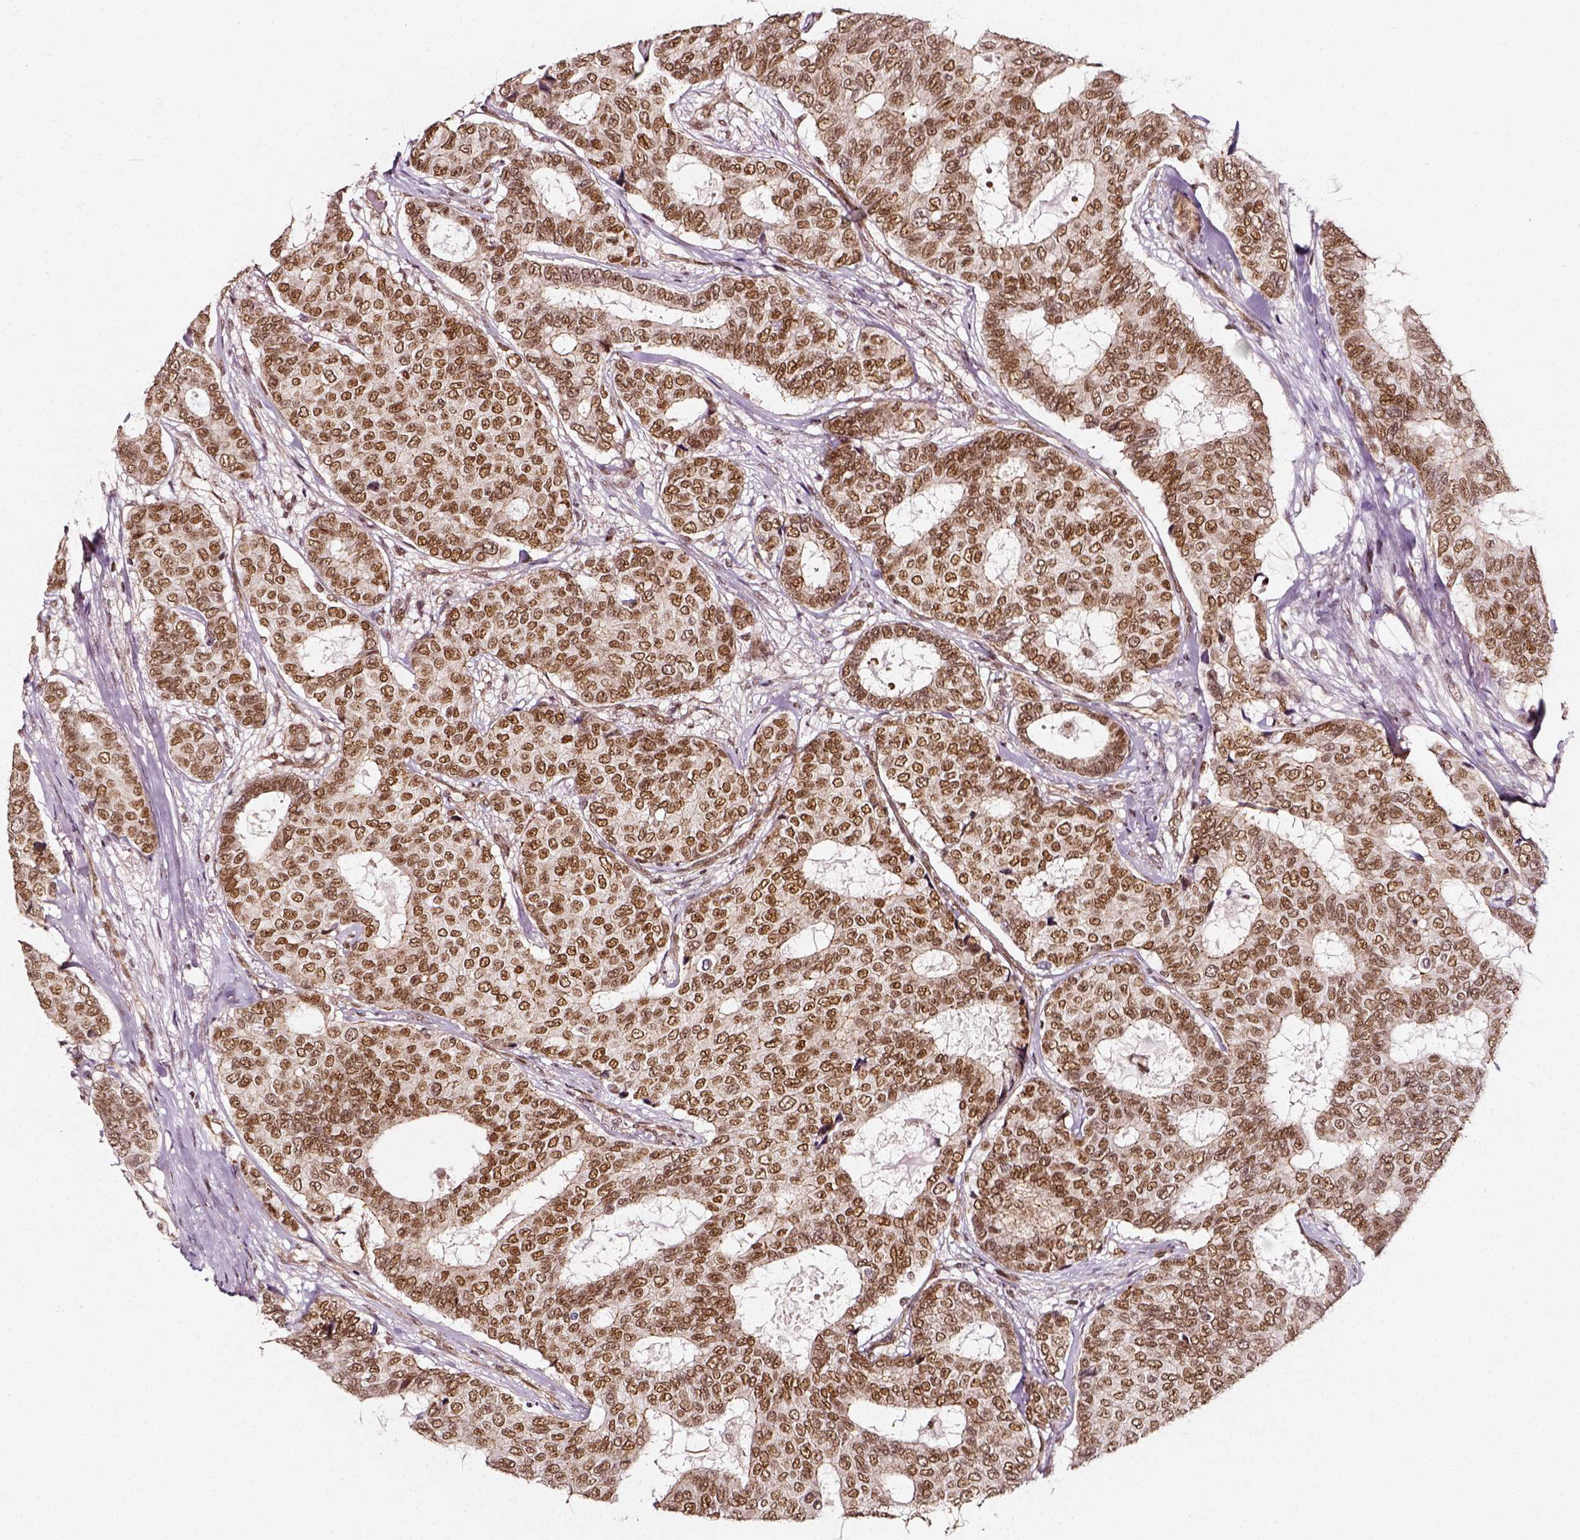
{"staining": {"intensity": "moderate", "quantity": ">75%", "location": "nuclear"}, "tissue": "breast cancer", "cell_type": "Tumor cells", "image_type": "cancer", "snomed": [{"axis": "morphology", "description": "Duct carcinoma"}, {"axis": "topography", "description": "Breast"}], "caption": "Moderate nuclear expression is identified in about >75% of tumor cells in breast cancer (infiltrating ductal carcinoma).", "gene": "NACC1", "patient": {"sex": "female", "age": 75}}